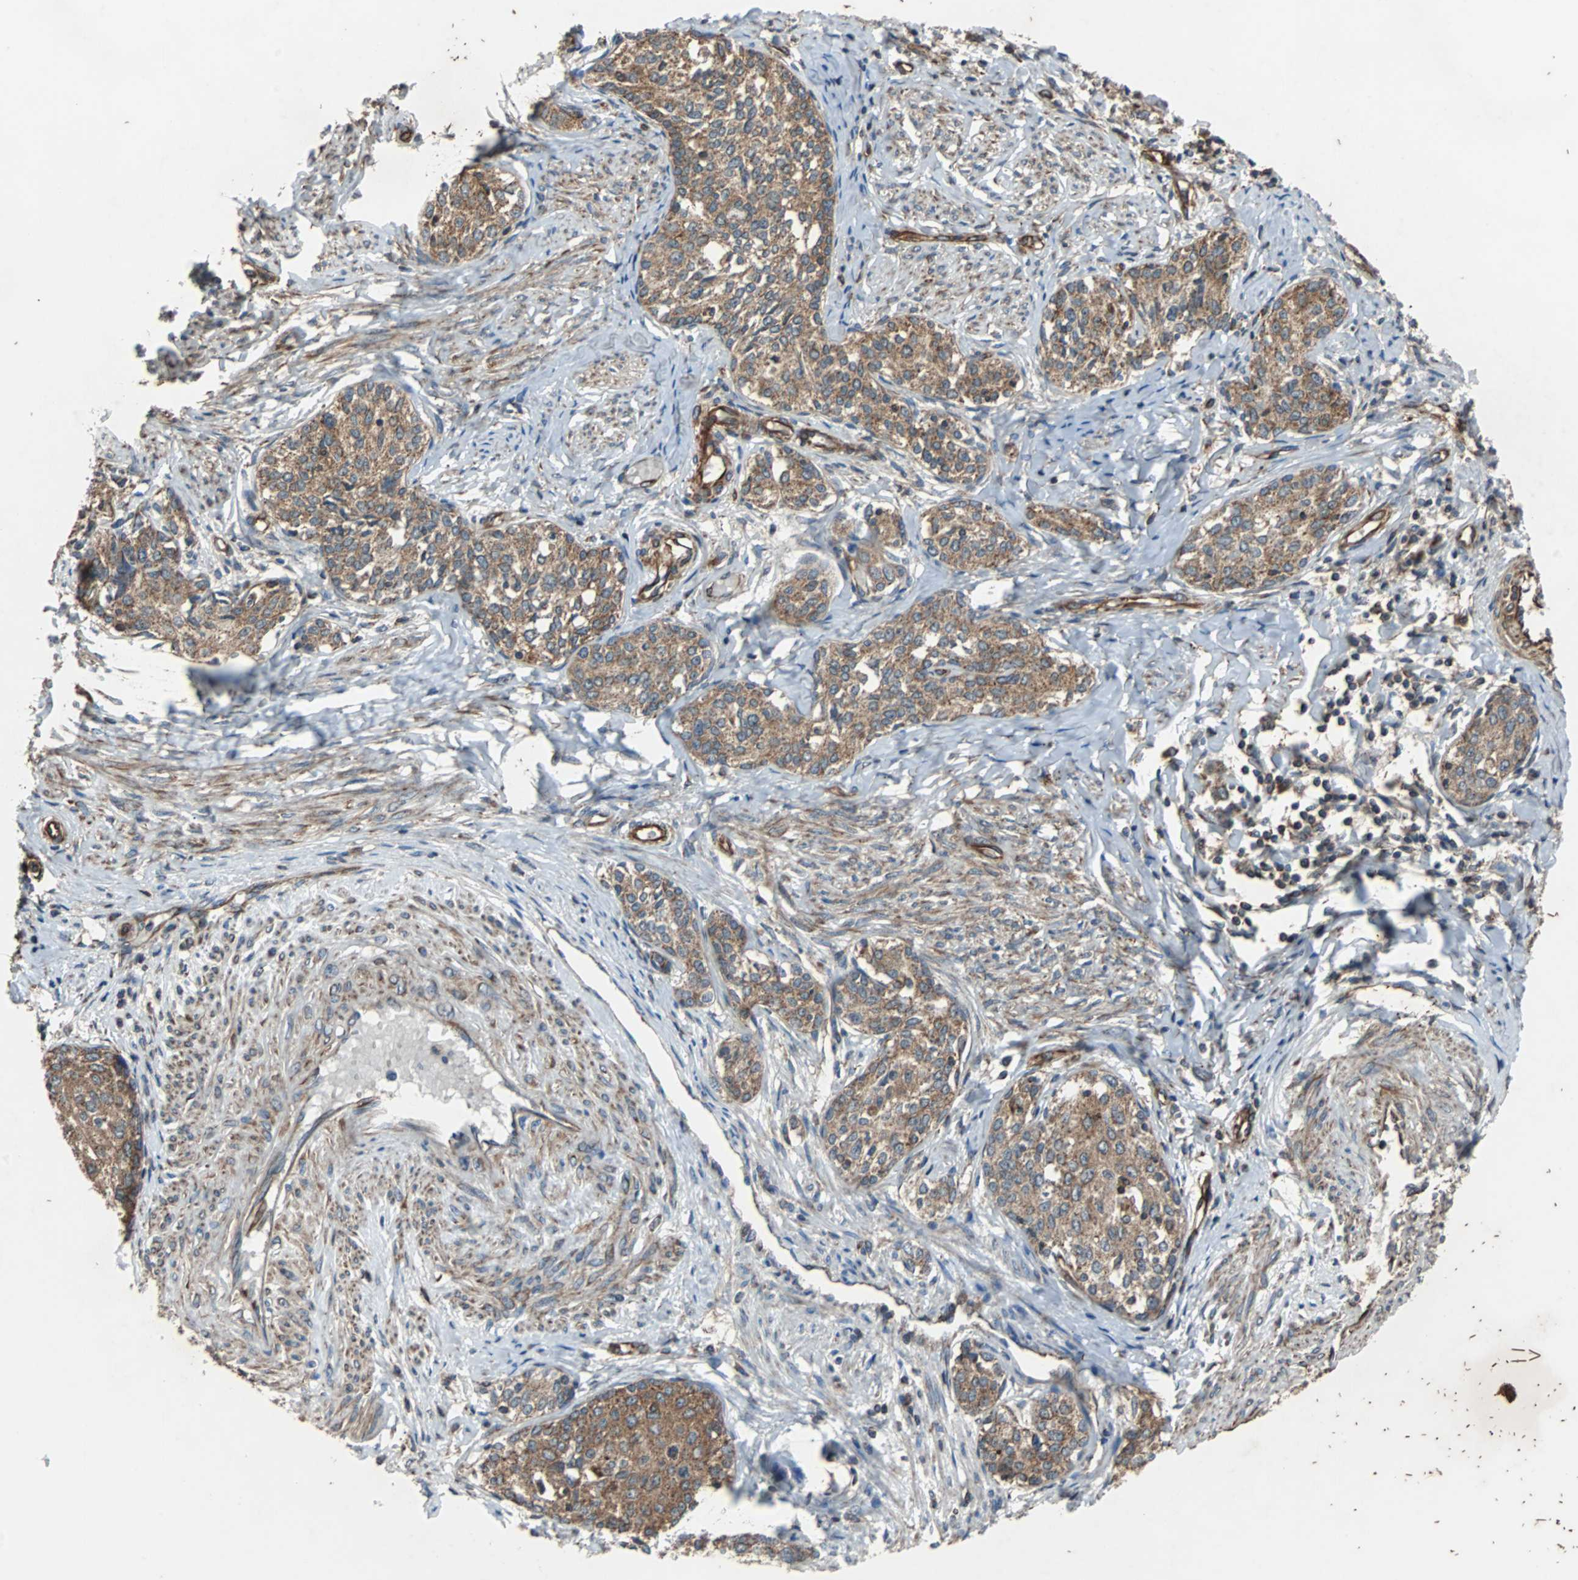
{"staining": {"intensity": "moderate", "quantity": ">75%", "location": "cytoplasmic/membranous"}, "tissue": "cervical cancer", "cell_type": "Tumor cells", "image_type": "cancer", "snomed": [{"axis": "morphology", "description": "Squamous cell carcinoma, NOS"}, {"axis": "morphology", "description": "Adenocarcinoma, NOS"}, {"axis": "topography", "description": "Cervix"}], "caption": "High-power microscopy captured an IHC micrograph of adenocarcinoma (cervical), revealing moderate cytoplasmic/membranous positivity in approximately >75% of tumor cells.", "gene": "ACTR3", "patient": {"sex": "female", "age": 52}}